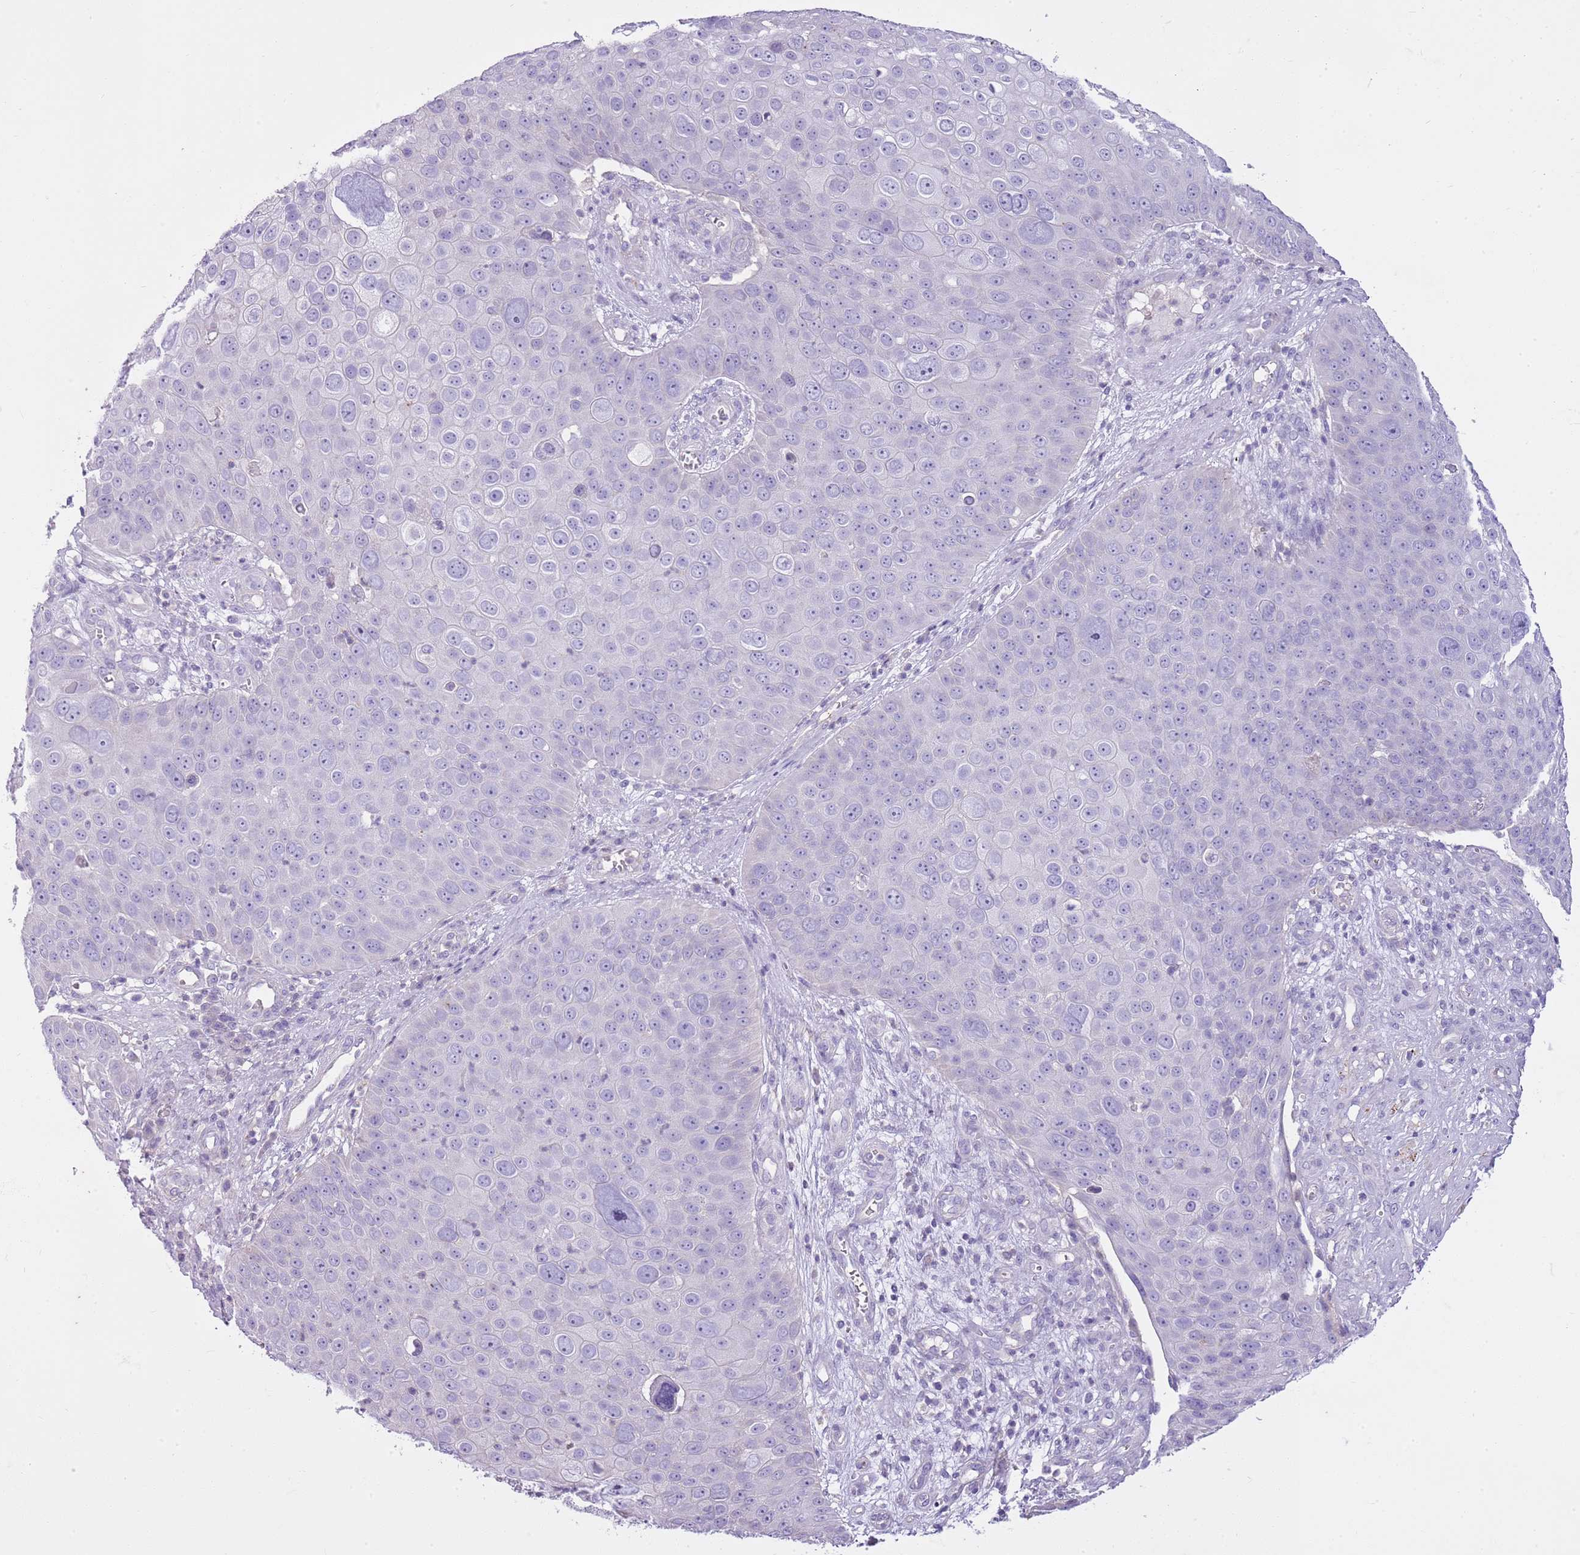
{"staining": {"intensity": "negative", "quantity": "none", "location": "none"}, "tissue": "skin cancer", "cell_type": "Tumor cells", "image_type": "cancer", "snomed": [{"axis": "morphology", "description": "Squamous cell carcinoma, NOS"}, {"axis": "topography", "description": "Skin"}], "caption": "This is a image of immunohistochemistry (IHC) staining of skin cancer, which shows no staining in tumor cells.", "gene": "CNPPD1", "patient": {"sex": "male", "age": 71}}